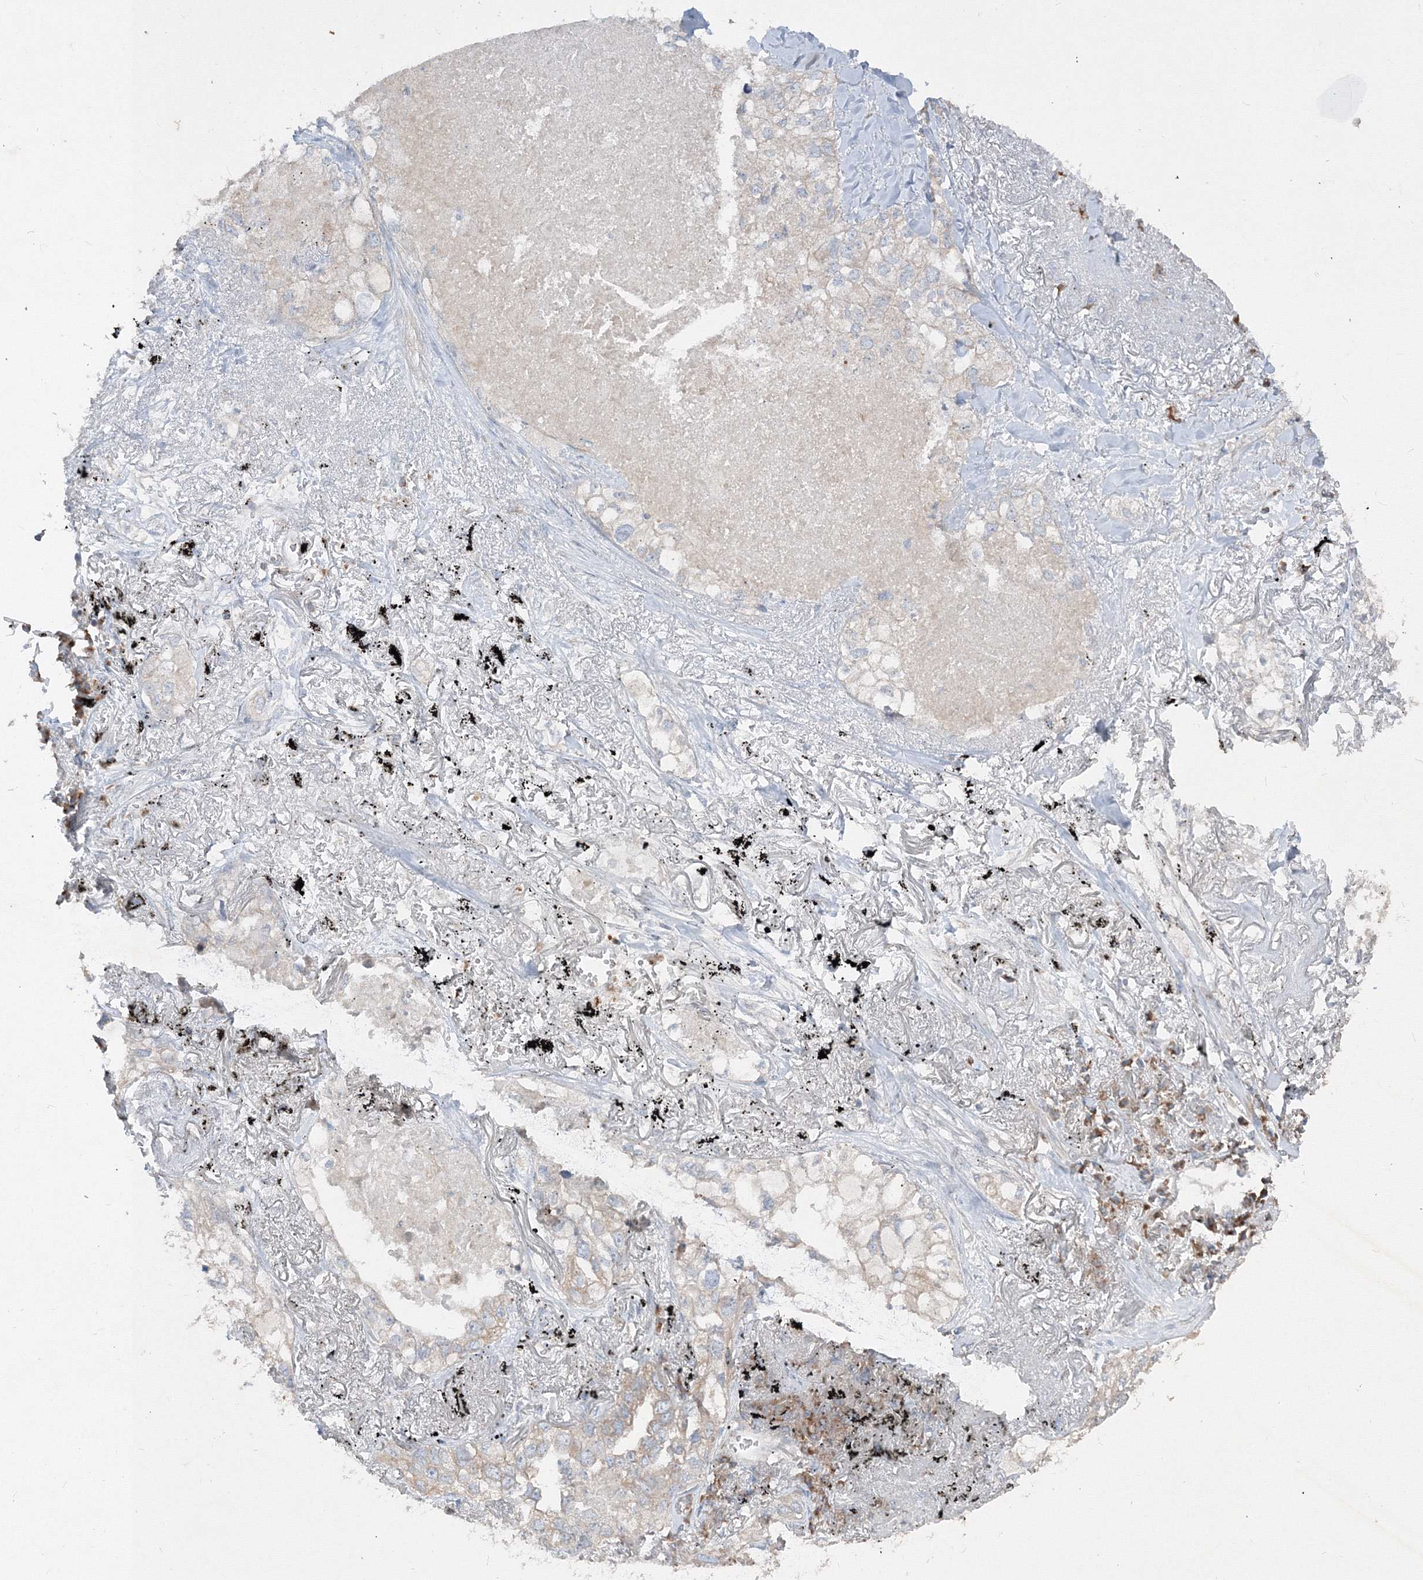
{"staining": {"intensity": "weak", "quantity": "<25%", "location": "cytoplasmic/membranous"}, "tissue": "lung cancer", "cell_type": "Tumor cells", "image_type": "cancer", "snomed": [{"axis": "morphology", "description": "Adenocarcinoma, NOS"}, {"axis": "topography", "description": "Lung"}], "caption": "The immunohistochemistry image has no significant positivity in tumor cells of adenocarcinoma (lung) tissue. (DAB IHC with hematoxylin counter stain).", "gene": "IFNAR1", "patient": {"sex": "male", "age": 65}}